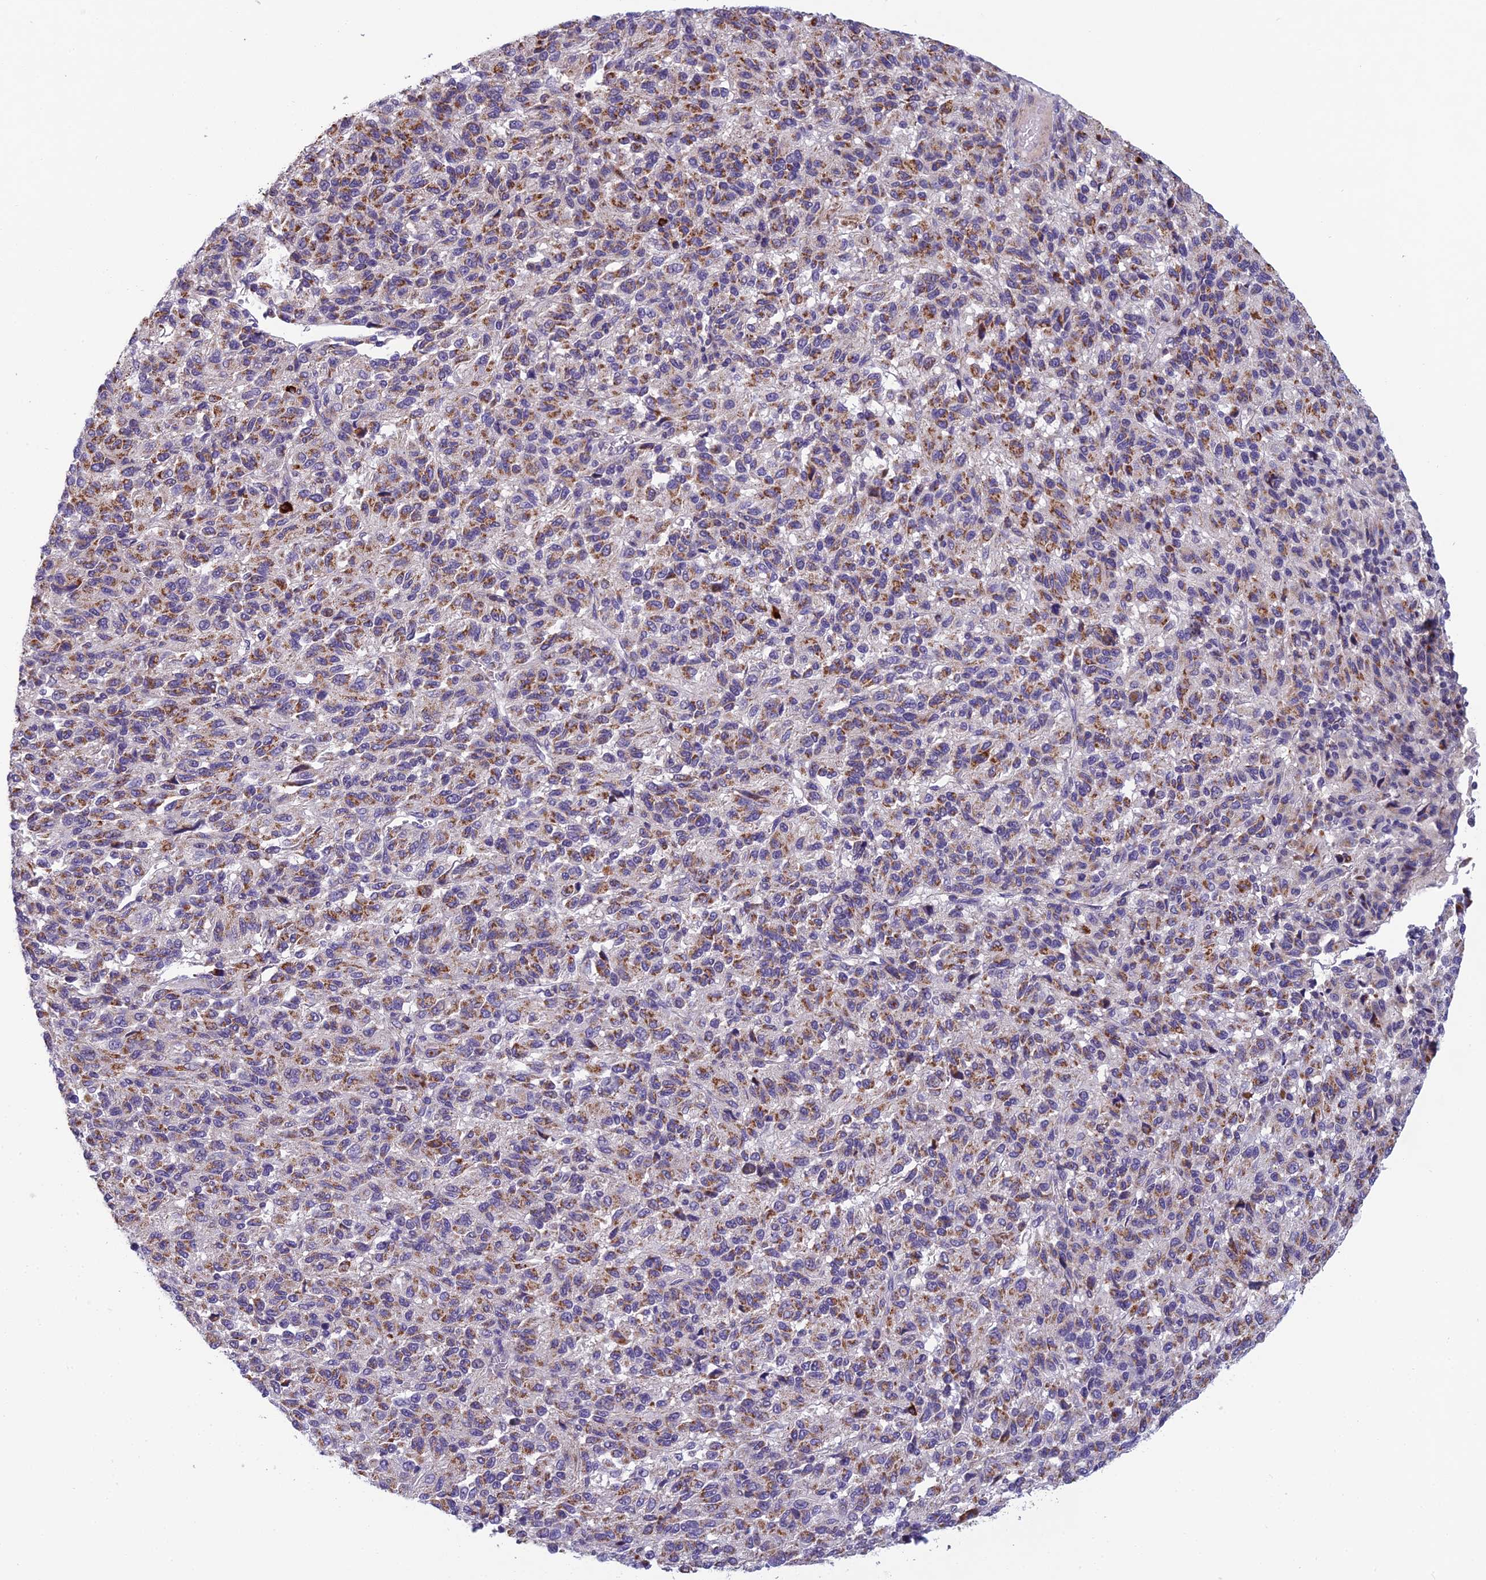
{"staining": {"intensity": "moderate", "quantity": "25%-75%", "location": "cytoplasmic/membranous"}, "tissue": "melanoma", "cell_type": "Tumor cells", "image_type": "cancer", "snomed": [{"axis": "morphology", "description": "Malignant melanoma, Metastatic site"}, {"axis": "topography", "description": "Lung"}], "caption": "About 25%-75% of tumor cells in human melanoma reveal moderate cytoplasmic/membranous protein expression as visualized by brown immunohistochemical staining.", "gene": "ENSG00000188897", "patient": {"sex": "male", "age": 64}}